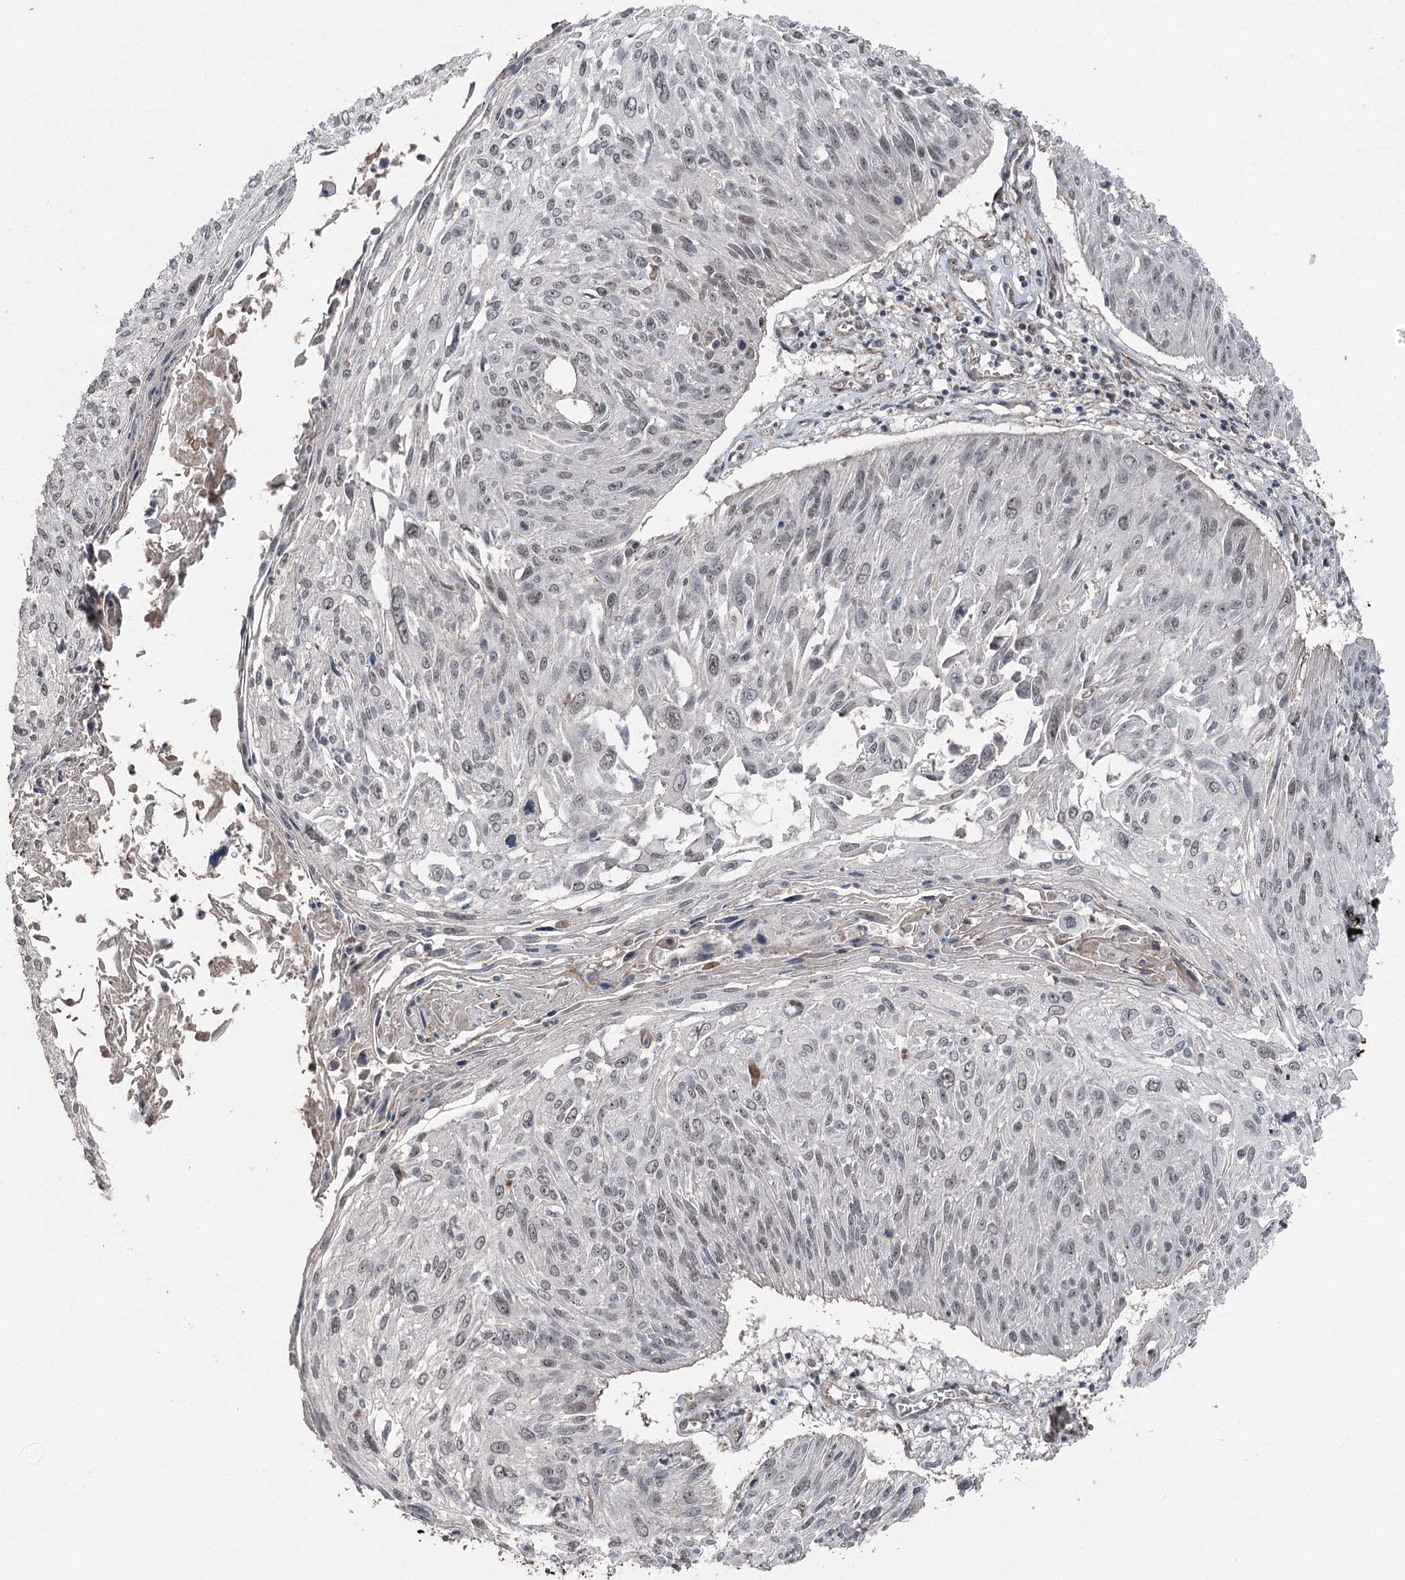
{"staining": {"intensity": "weak", "quantity": "25%-75%", "location": "nuclear"}, "tissue": "cervical cancer", "cell_type": "Tumor cells", "image_type": "cancer", "snomed": [{"axis": "morphology", "description": "Squamous cell carcinoma, NOS"}, {"axis": "topography", "description": "Cervix"}], "caption": "Cervical cancer (squamous cell carcinoma) tissue demonstrates weak nuclear staining in about 25%-75% of tumor cells The protein of interest is shown in brown color, while the nuclei are stained blue.", "gene": "CCDC82", "patient": {"sex": "female", "age": 51}}